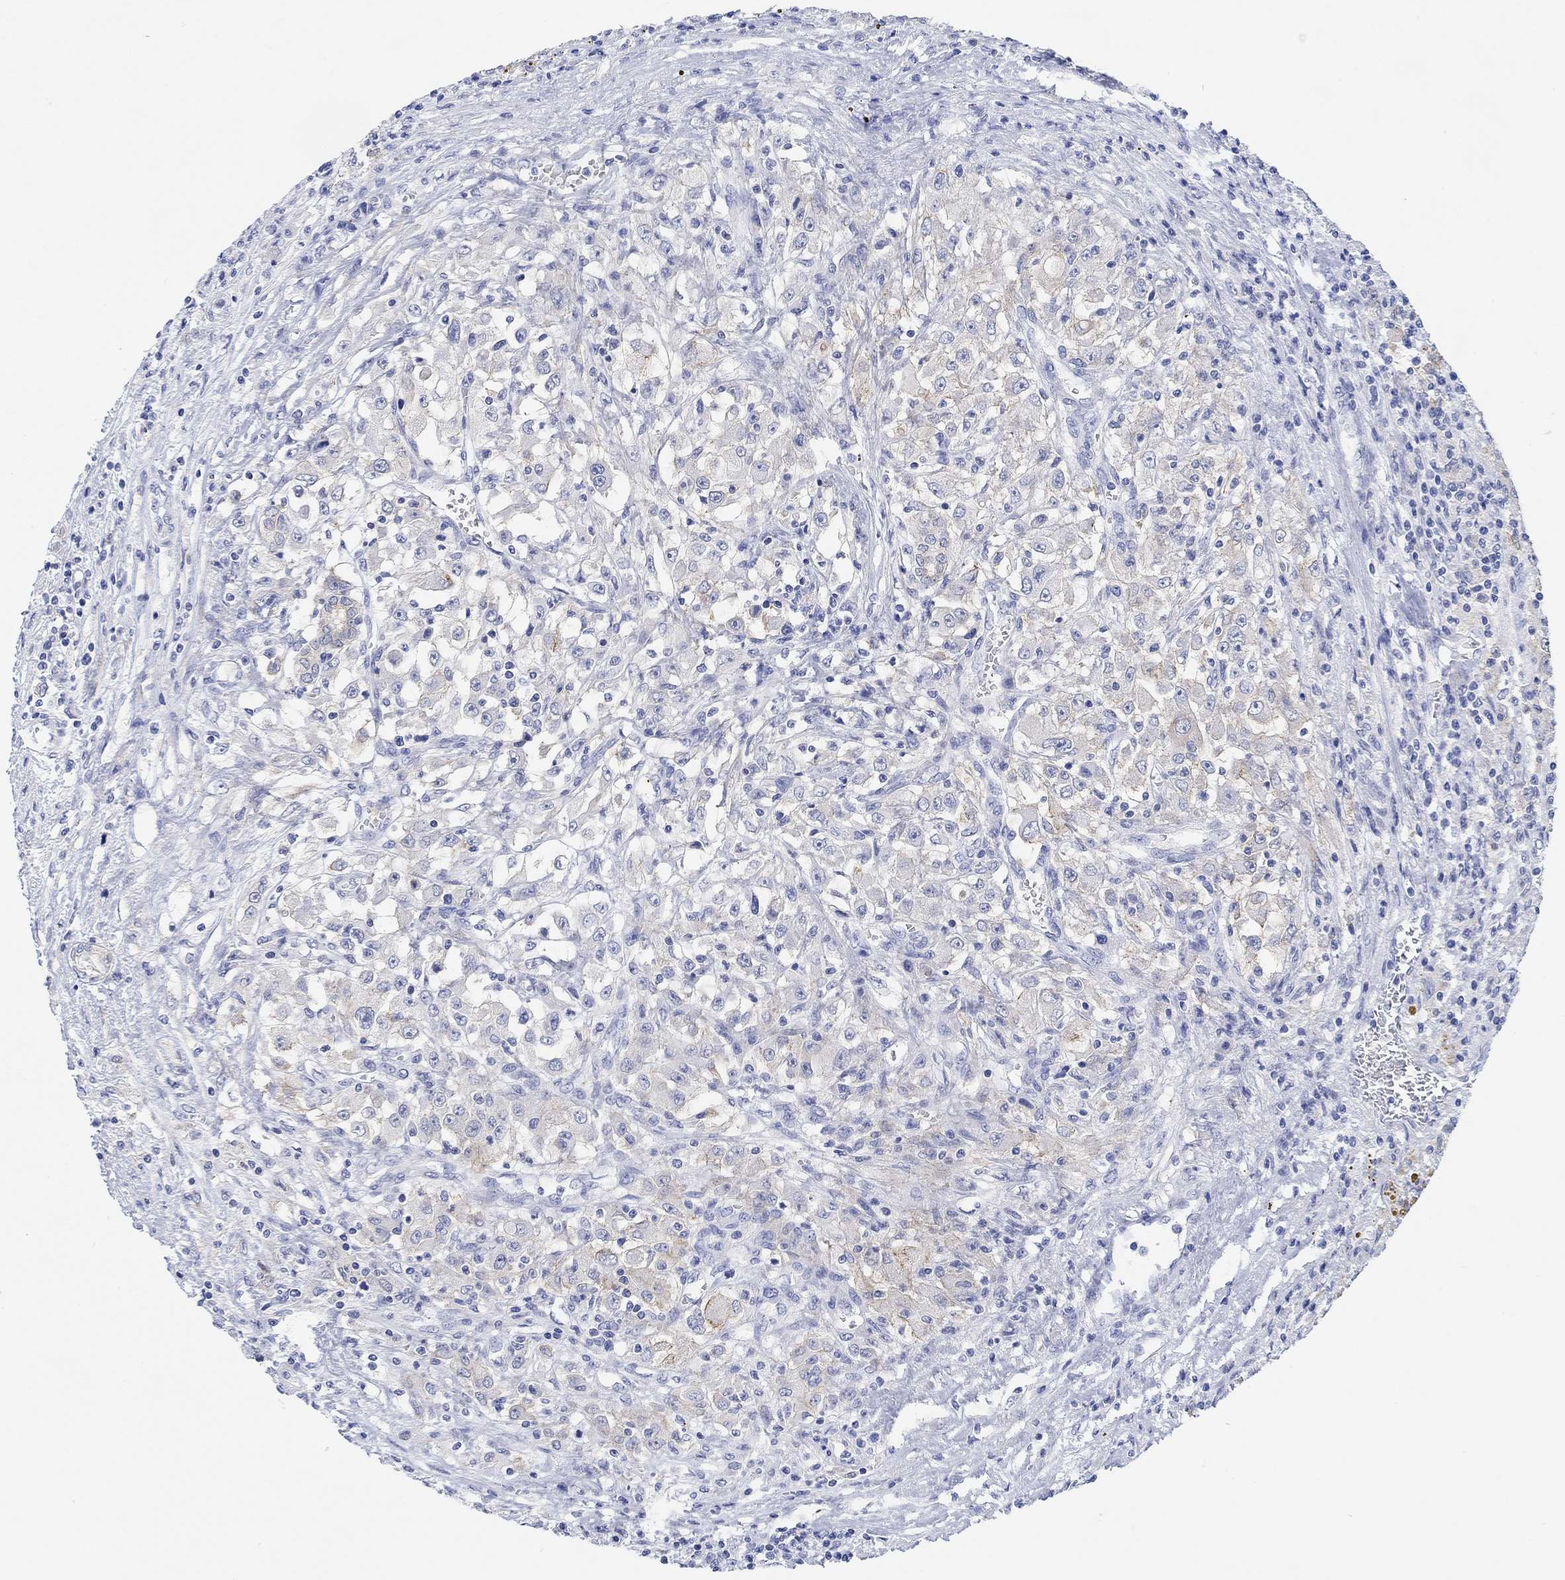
{"staining": {"intensity": "weak", "quantity": "<25%", "location": "cytoplasmic/membranous"}, "tissue": "renal cancer", "cell_type": "Tumor cells", "image_type": "cancer", "snomed": [{"axis": "morphology", "description": "Adenocarcinoma, NOS"}, {"axis": "topography", "description": "Kidney"}], "caption": "Immunohistochemical staining of renal cancer demonstrates no significant staining in tumor cells.", "gene": "RGS1", "patient": {"sex": "female", "age": 67}}